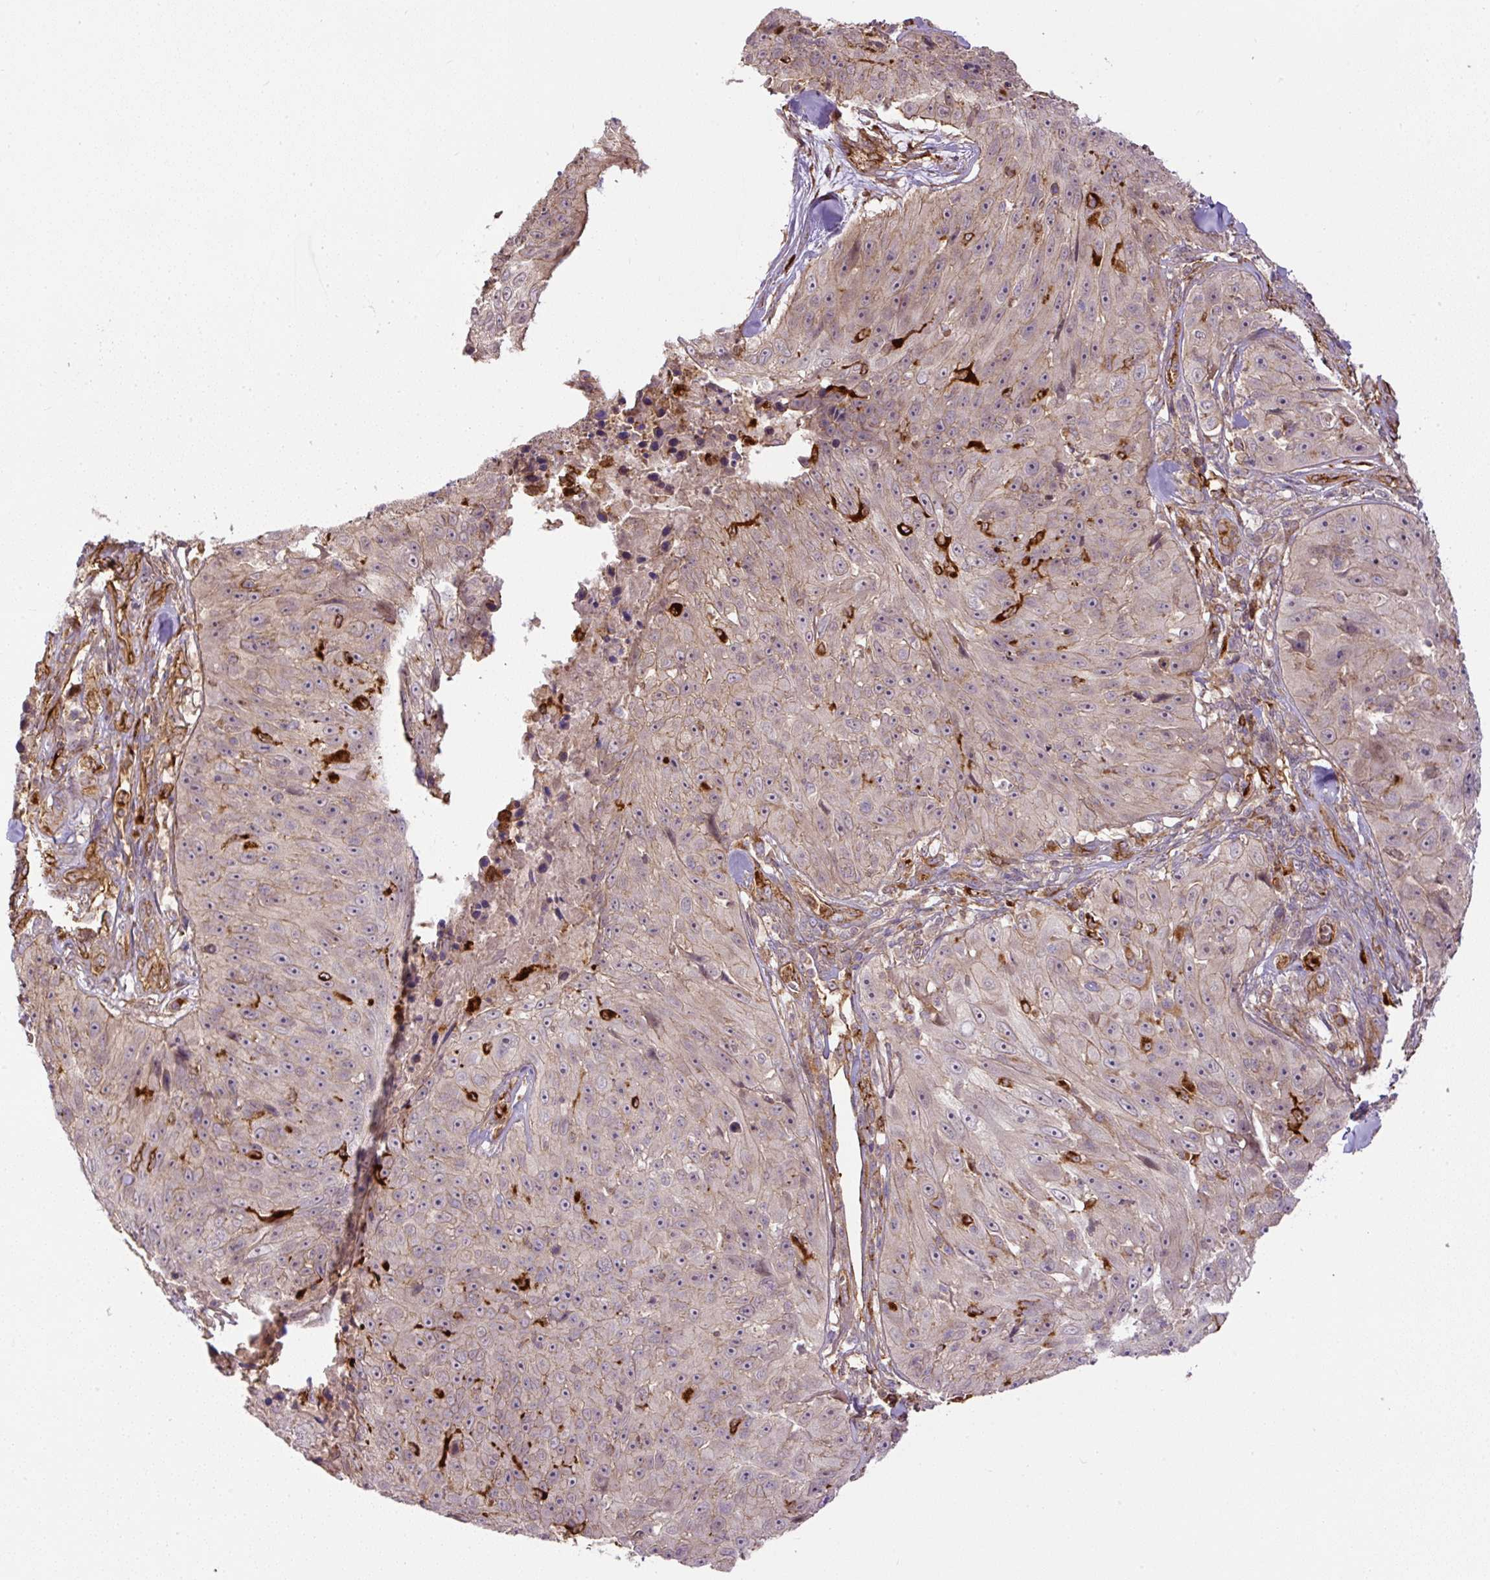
{"staining": {"intensity": "moderate", "quantity": "25%-75%", "location": "cytoplasmic/membranous"}, "tissue": "skin cancer", "cell_type": "Tumor cells", "image_type": "cancer", "snomed": [{"axis": "morphology", "description": "Squamous cell carcinoma, NOS"}, {"axis": "topography", "description": "Skin"}], "caption": "Skin squamous cell carcinoma was stained to show a protein in brown. There is medium levels of moderate cytoplasmic/membranous positivity in about 25%-75% of tumor cells.", "gene": "B3GALT5", "patient": {"sex": "female", "age": 87}}